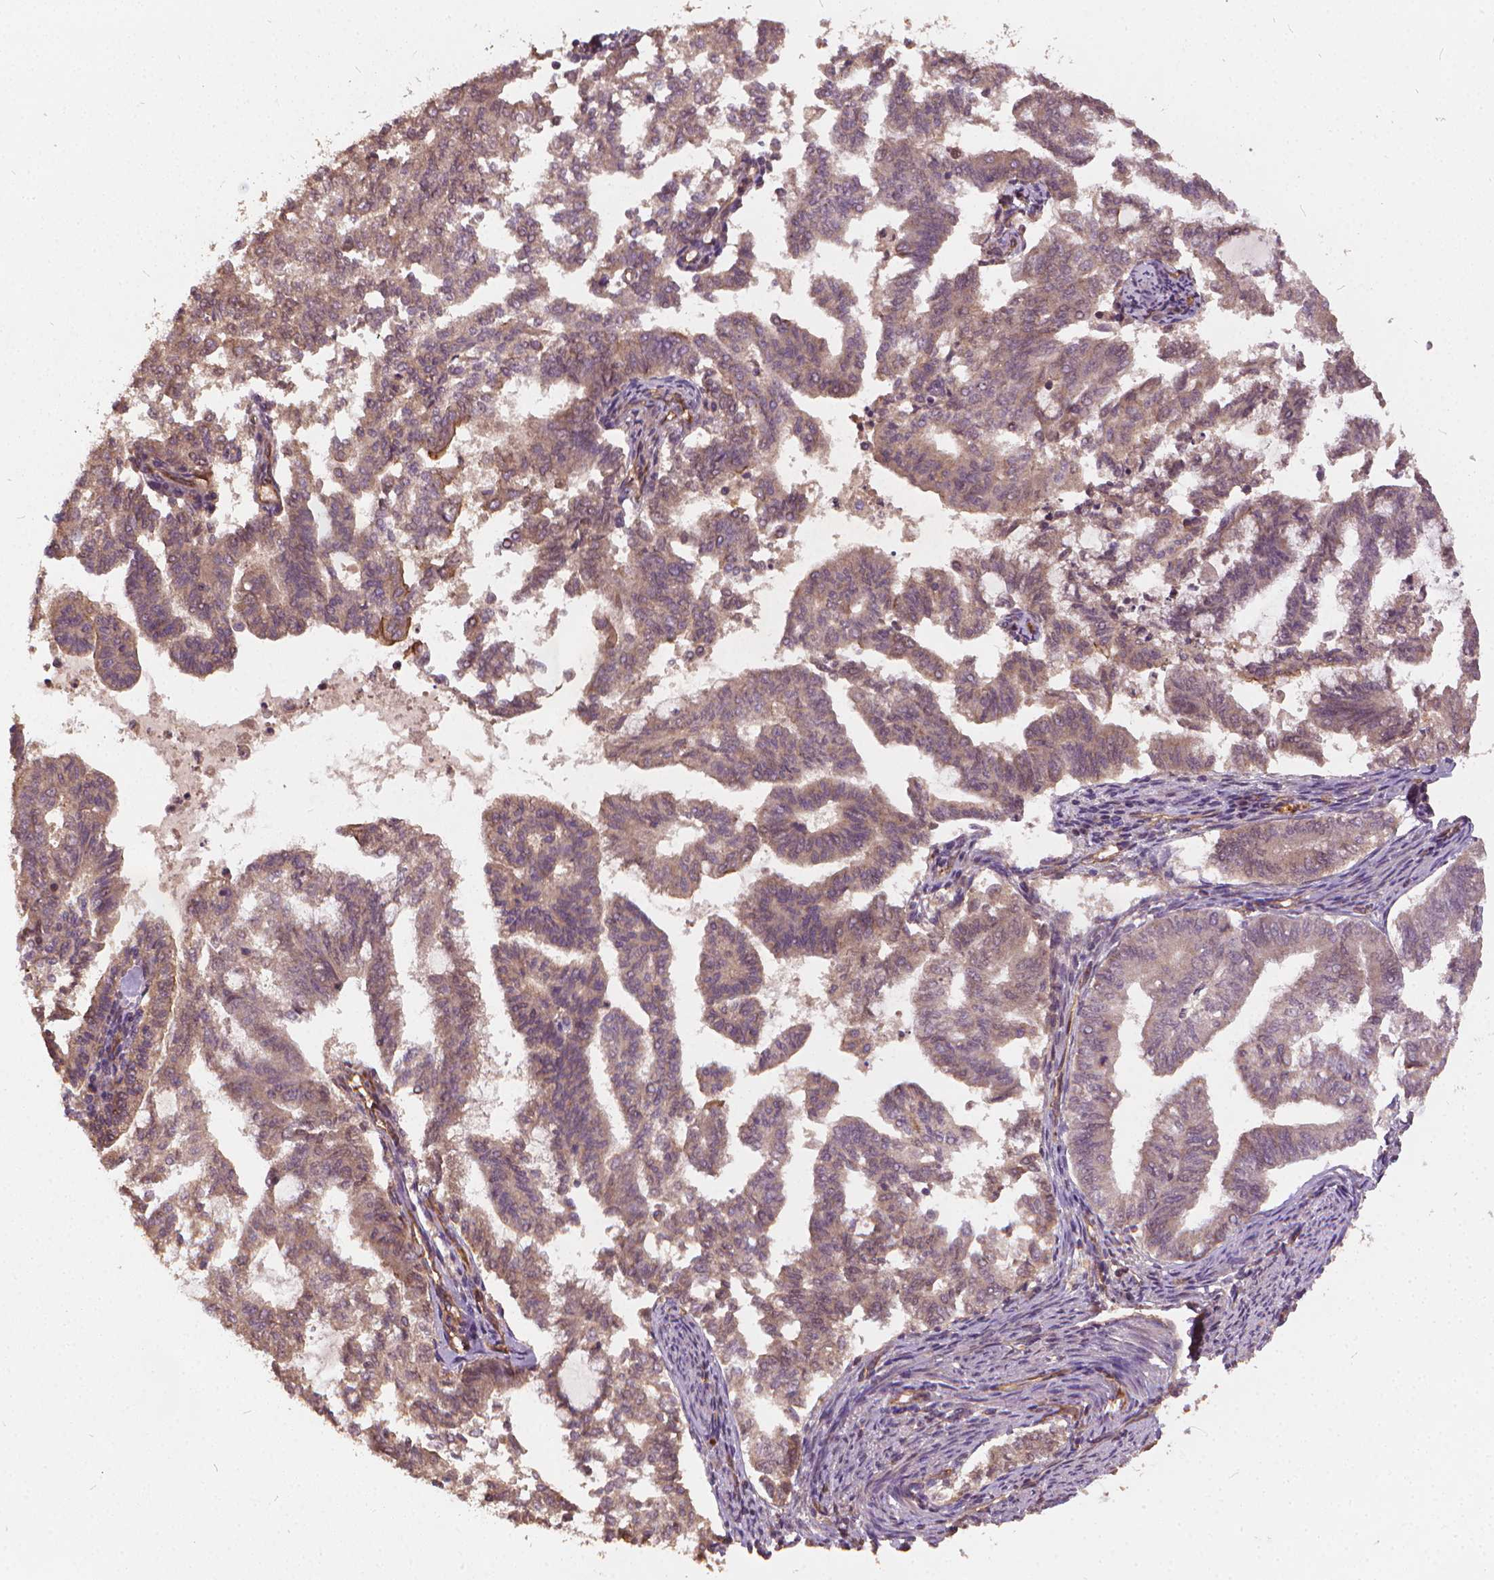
{"staining": {"intensity": "weak", "quantity": ">75%", "location": "cytoplasmic/membranous"}, "tissue": "endometrial cancer", "cell_type": "Tumor cells", "image_type": "cancer", "snomed": [{"axis": "morphology", "description": "Adenocarcinoma, NOS"}, {"axis": "topography", "description": "Endometrium"}], "caption": "There is low levels of weak cytoplasmic/membranous staining in tumor cells of endometrial adenocarcinoma, as demonstrated by immunohistochemical staining (brown color).", "gene": "UBXN2A", "patient": {"sex": "female", "age": 79}}